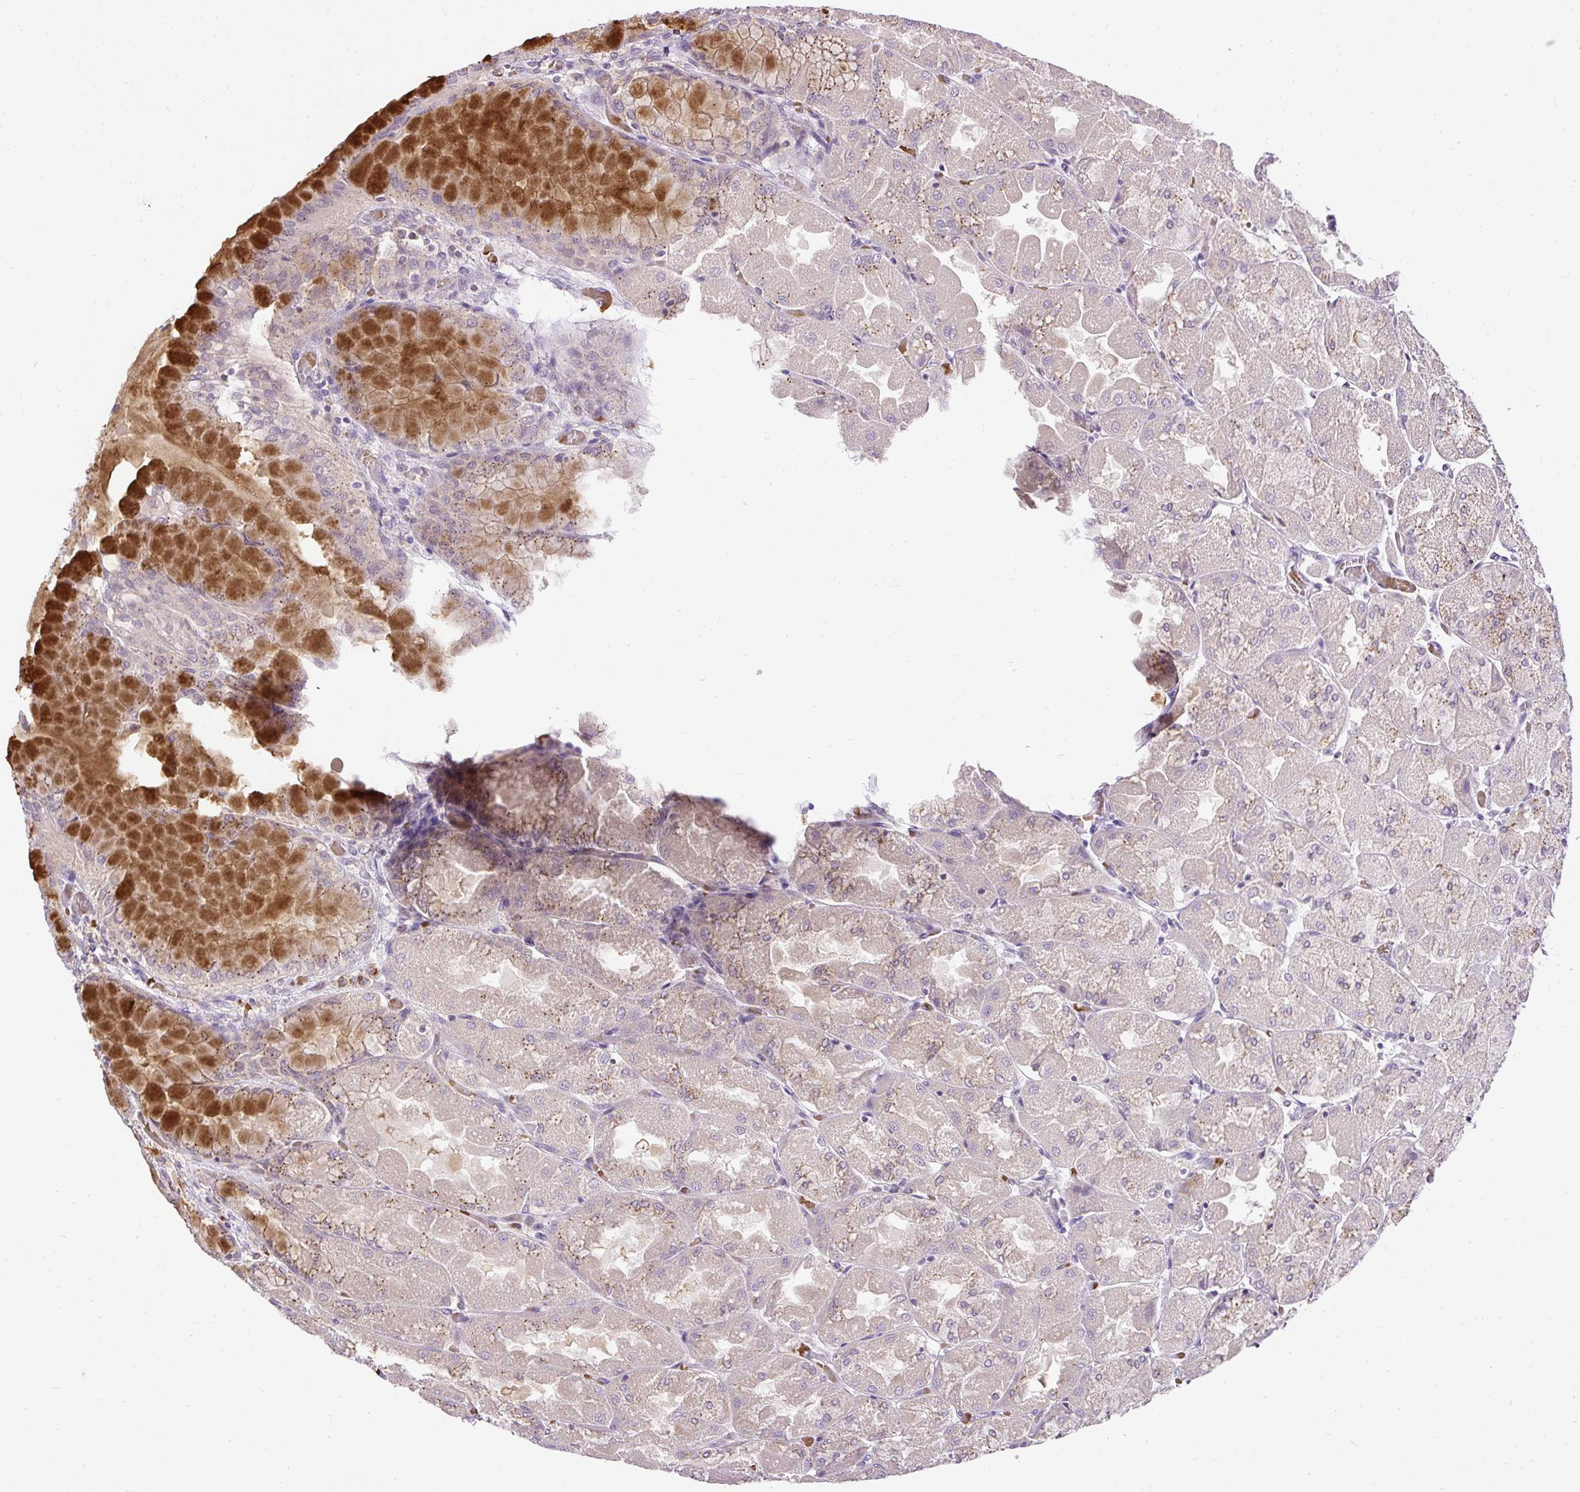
{"staining": {"intensity": "strong", "quantity": "25%-75%", "location": "cytoplasmic/membranous"}, "tissue": "stomach", "cell_type": "Glandular cells", "image_type": "normal", "snomed": [{"axis": "morphology", "description": "Normal tissue, NOS"}, {"axis": "topography", "description": "Stomach"}], "caption": "Strong cytoplasmic/membranous expression is identified in approximately 25%-75% of glandular cells in benign stomach. Using DAB (brown) and hematoxylin (blue) stains, captured at high magnification using brightfield microscopy.", "gene": "SMC4", "patient": {"sex": "female", "age": 61}}